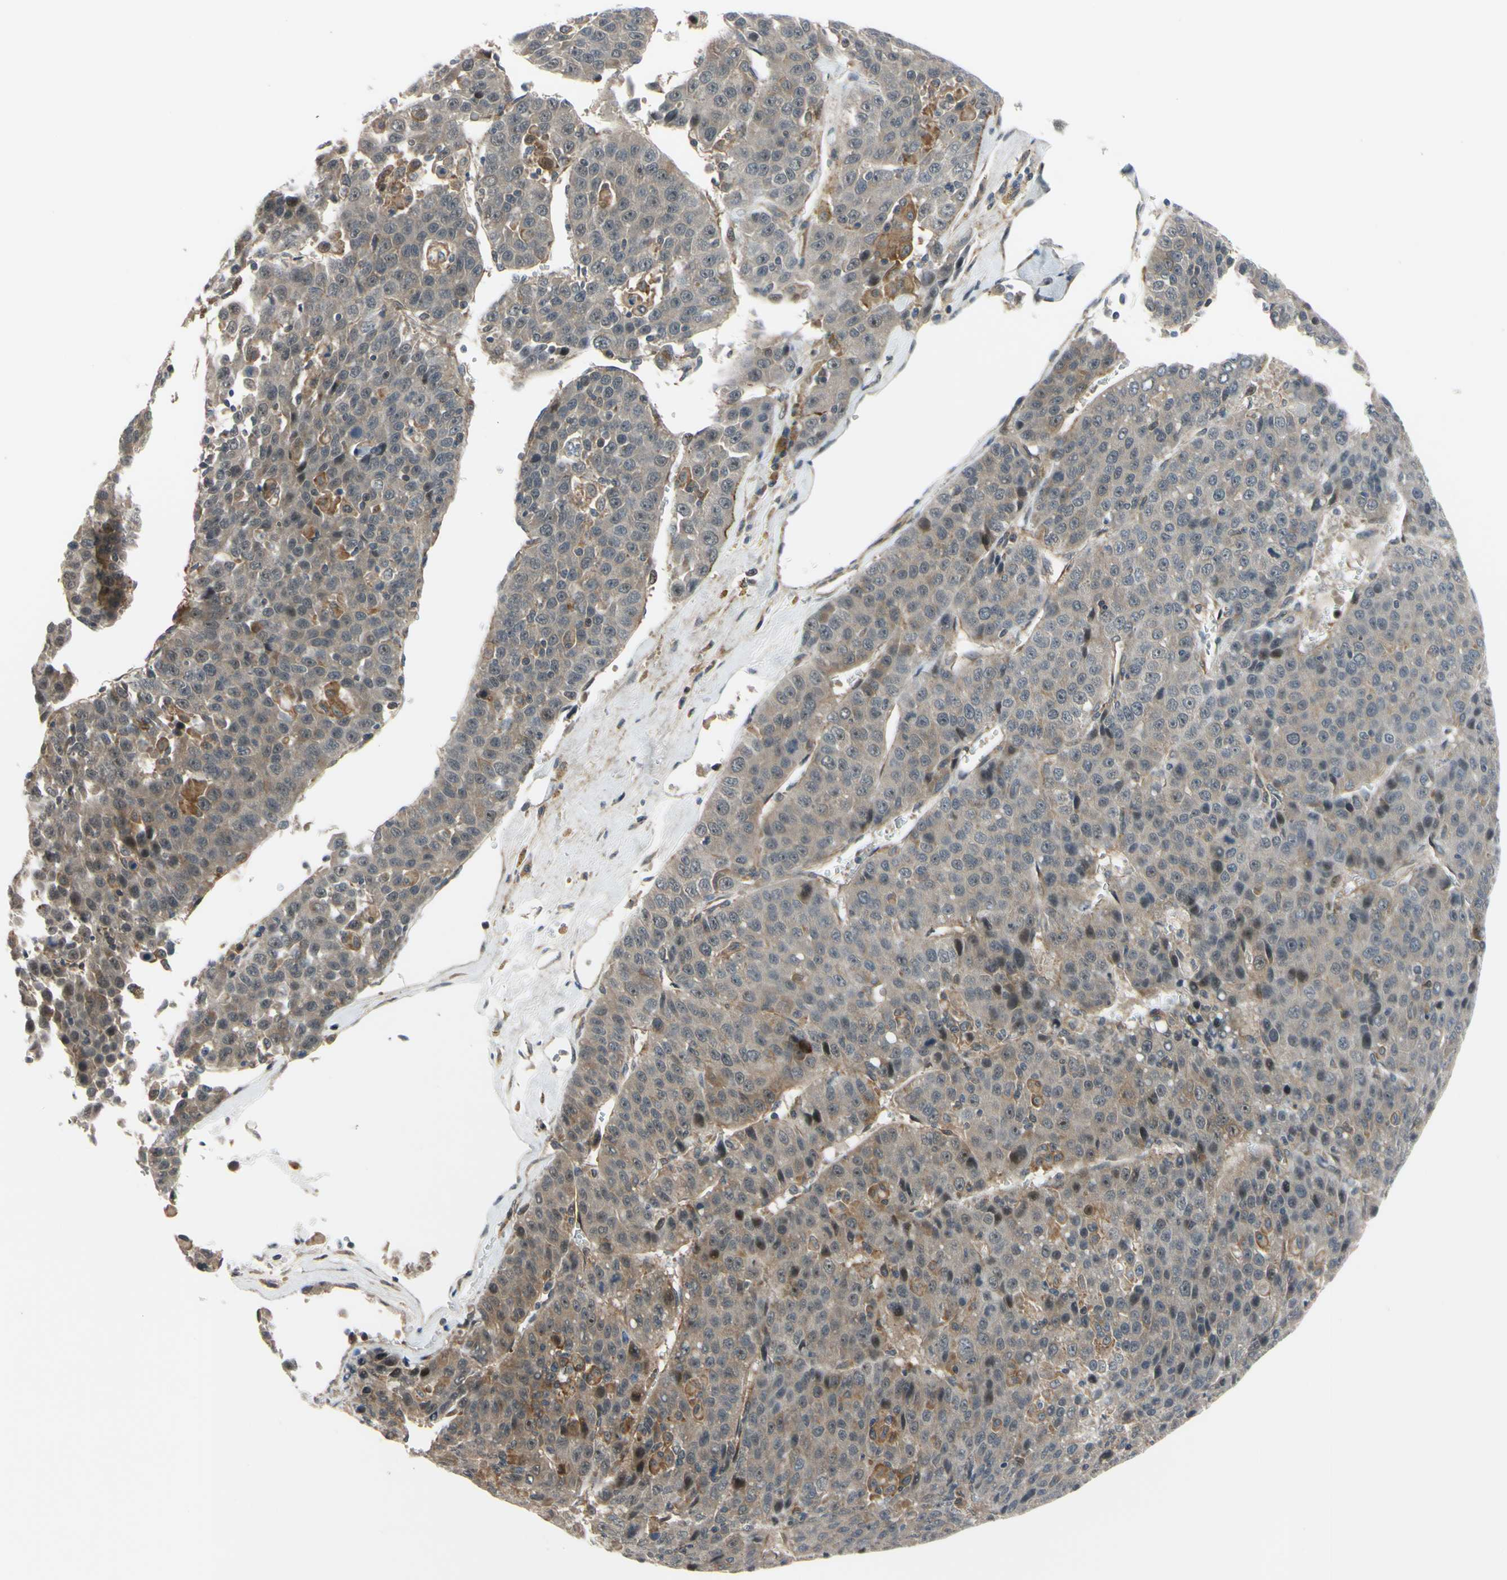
{"staining": {"intensity": "moderate", "quantity": "<25%", "location": "cytoplasmic/membranous,nuclear"}, "tissue": "liver cancer", "cell_type": "Tumor cells", "image_type": "cancer", "snomed": [{"axis": "morphology", "description": "Carcinoma, Hepatocellular, NOS"}, {"axis": "topography", "description": "Liver"}], "caption": "The image reveals a brown stain indicating the presence of a protein in the cytoplasmic/membranous and nuclear of tumor cells in liver cancer (hepatocellular carcinoma). (DAB IHC with brightfield microscopy, high magnification).", "gene": "COMMD9", "patient": {"sex": "female", "age": 53}}